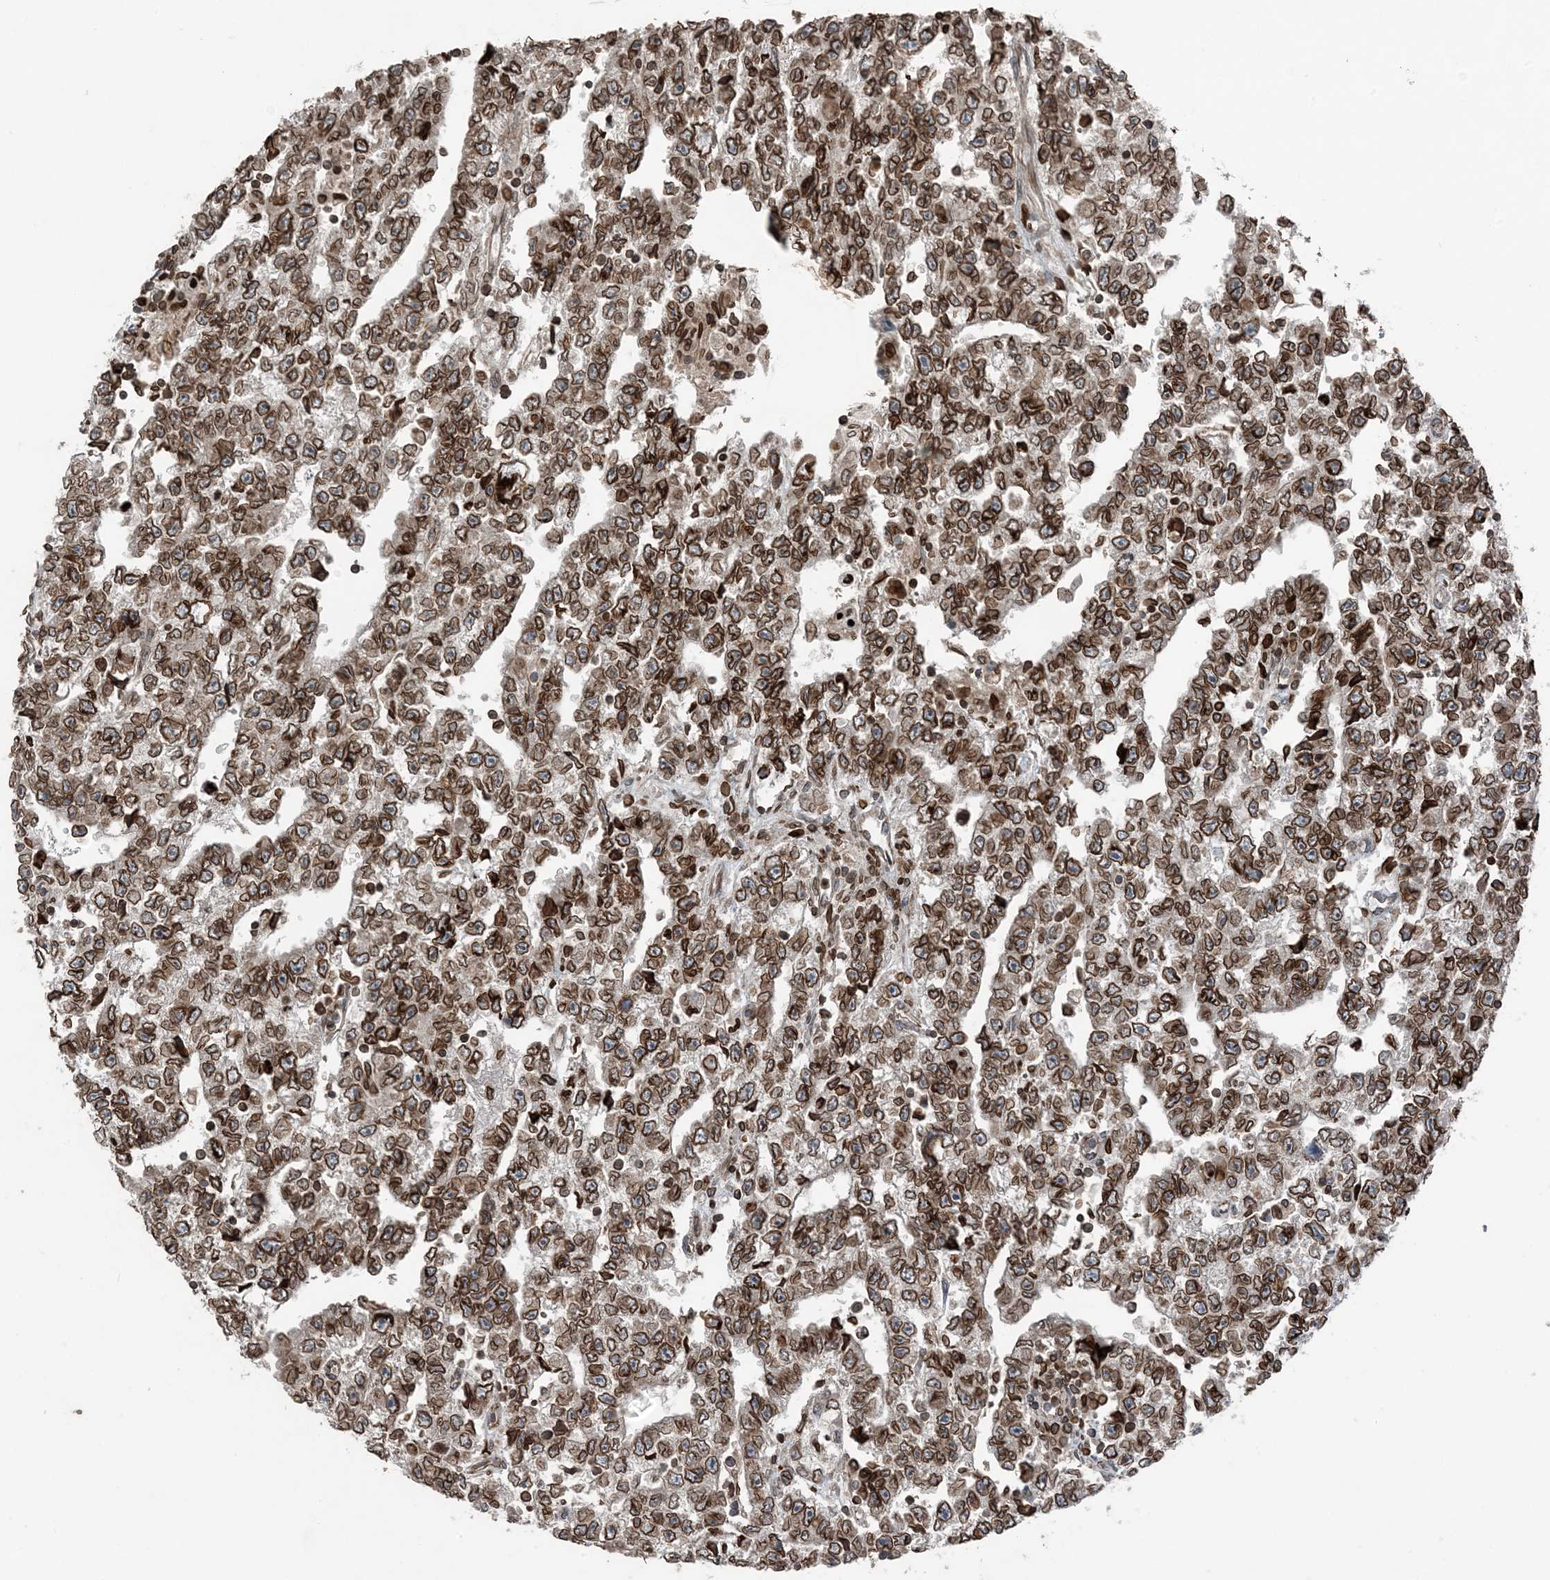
{"staining": {"intensity": "strong", "quantity": ">75%", "location": "cytoplasmic/membranous,nuclear"}, "tissue": "testis cancer", "cell_type": "Tumor cells", "image_type": "cancer", "snomed": [{"axis": "morphology", "description": "Carcinoma, Embryonal, NOS"}, {"axis": "topography", "description": "Testis"}], "caption": "A high-resolution micrograph shows immunohistochemistry (IHC) staining of testis embryonal carcinoma, which shows strong cytoplasmic/membranous and nuclear positivity in approximately >75% of tumor cells. (Stains: DAB in brown, nuclei in blue, Microscopy: brightfield microscopy at high magnification).", "gene": "ZFAND2B", "patient": {"sex": "male", "age": 25}}